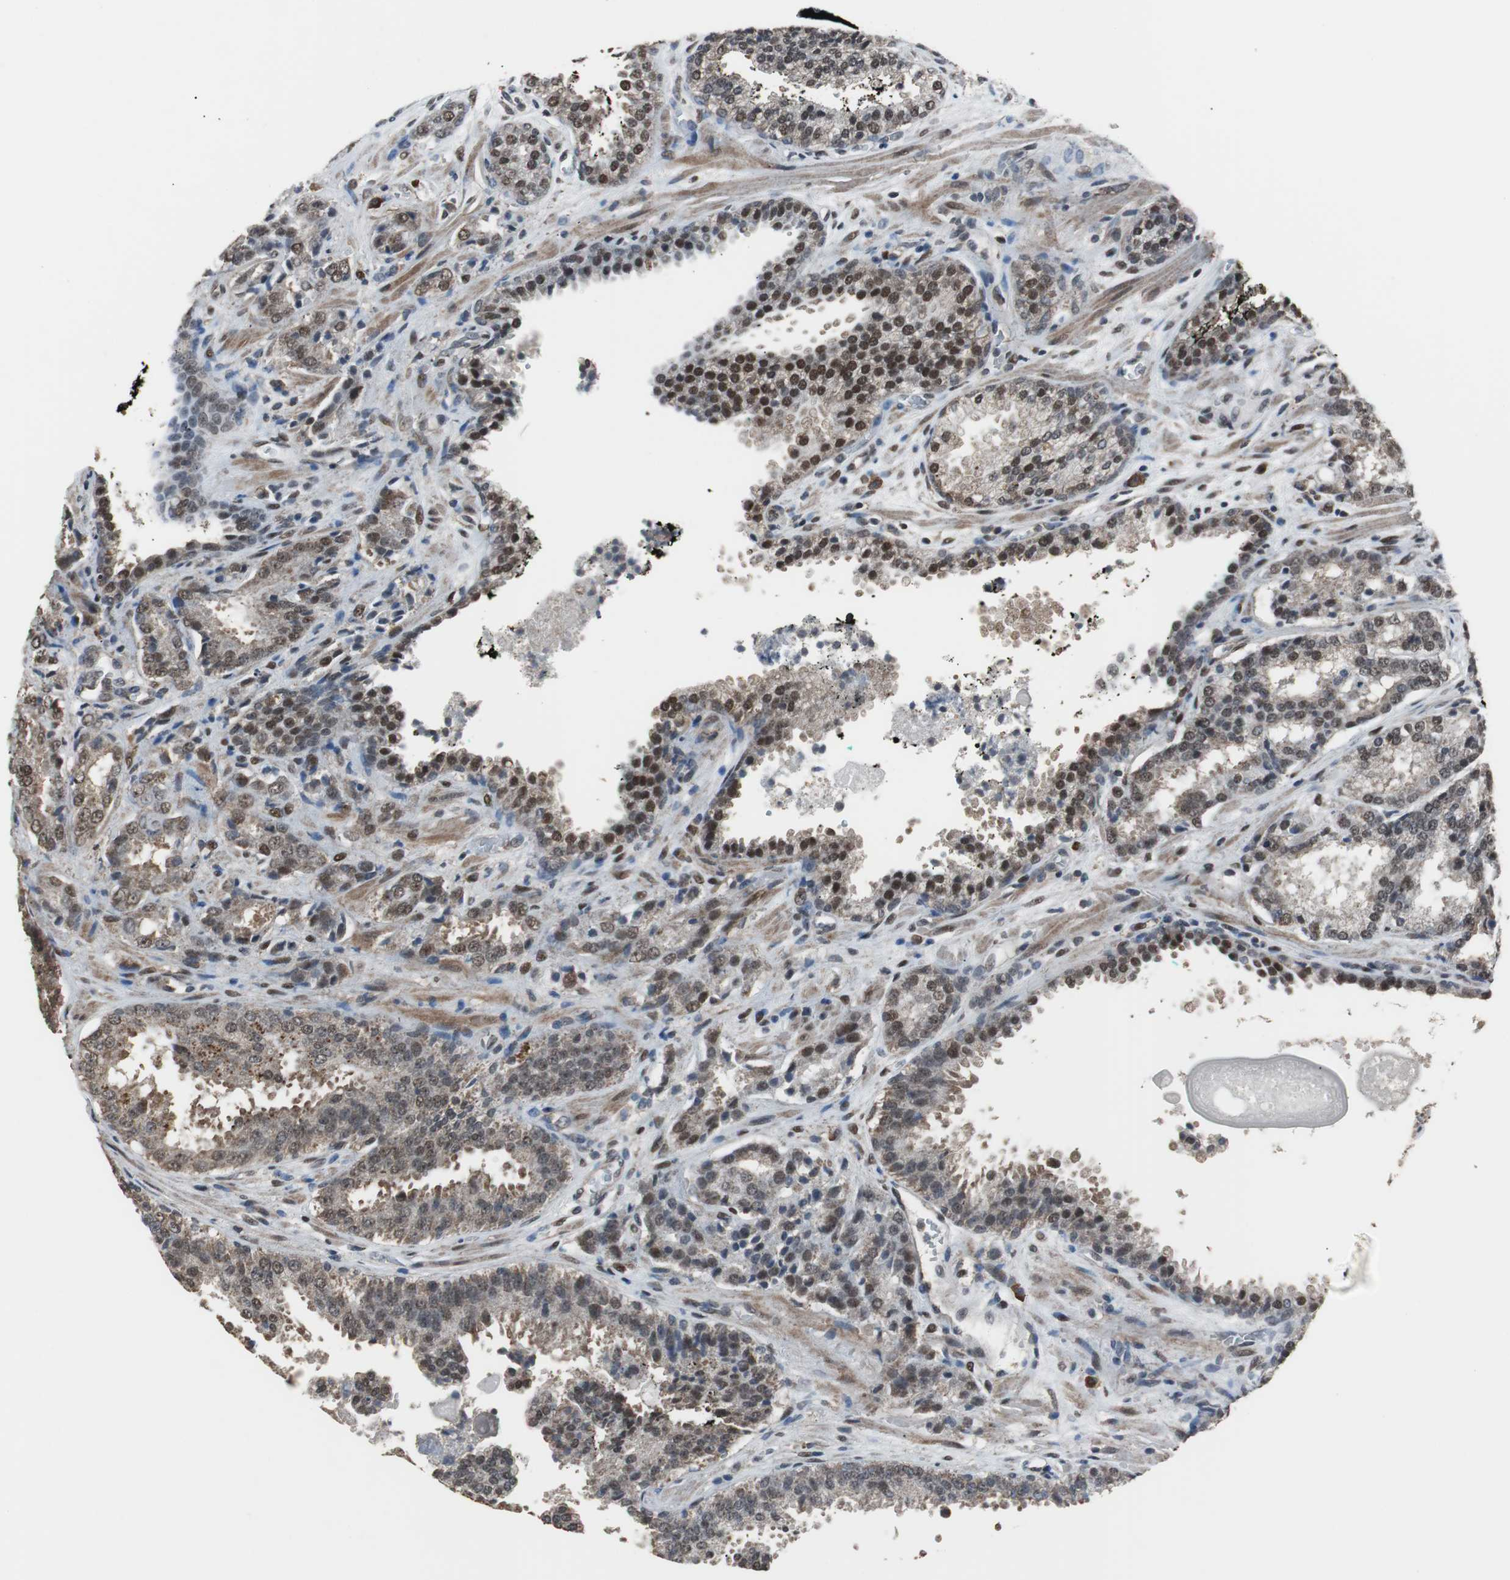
{"staining": {"intensity": "strong", "quantity": ">75%", "location": "nuclear"}, "tissue": "prostate cancer", "cell_type": "Tumor cells", "image_type": "cancer", "snomed": [{"axis": "morphology", "description": "Adenocarcinoma, High grade"}, {"axis": "topography", "description": "Prostate"}], "caption": "Immunohistochemistry image of human high-grade adenocarcinoma (prostate) stained for a protein (brown), which reveals high levels of strong nuclear positivity in approximately >75% of tumor cells.", "gene": "ZHX2", "patient": {"sex": "male", "age": 58}}